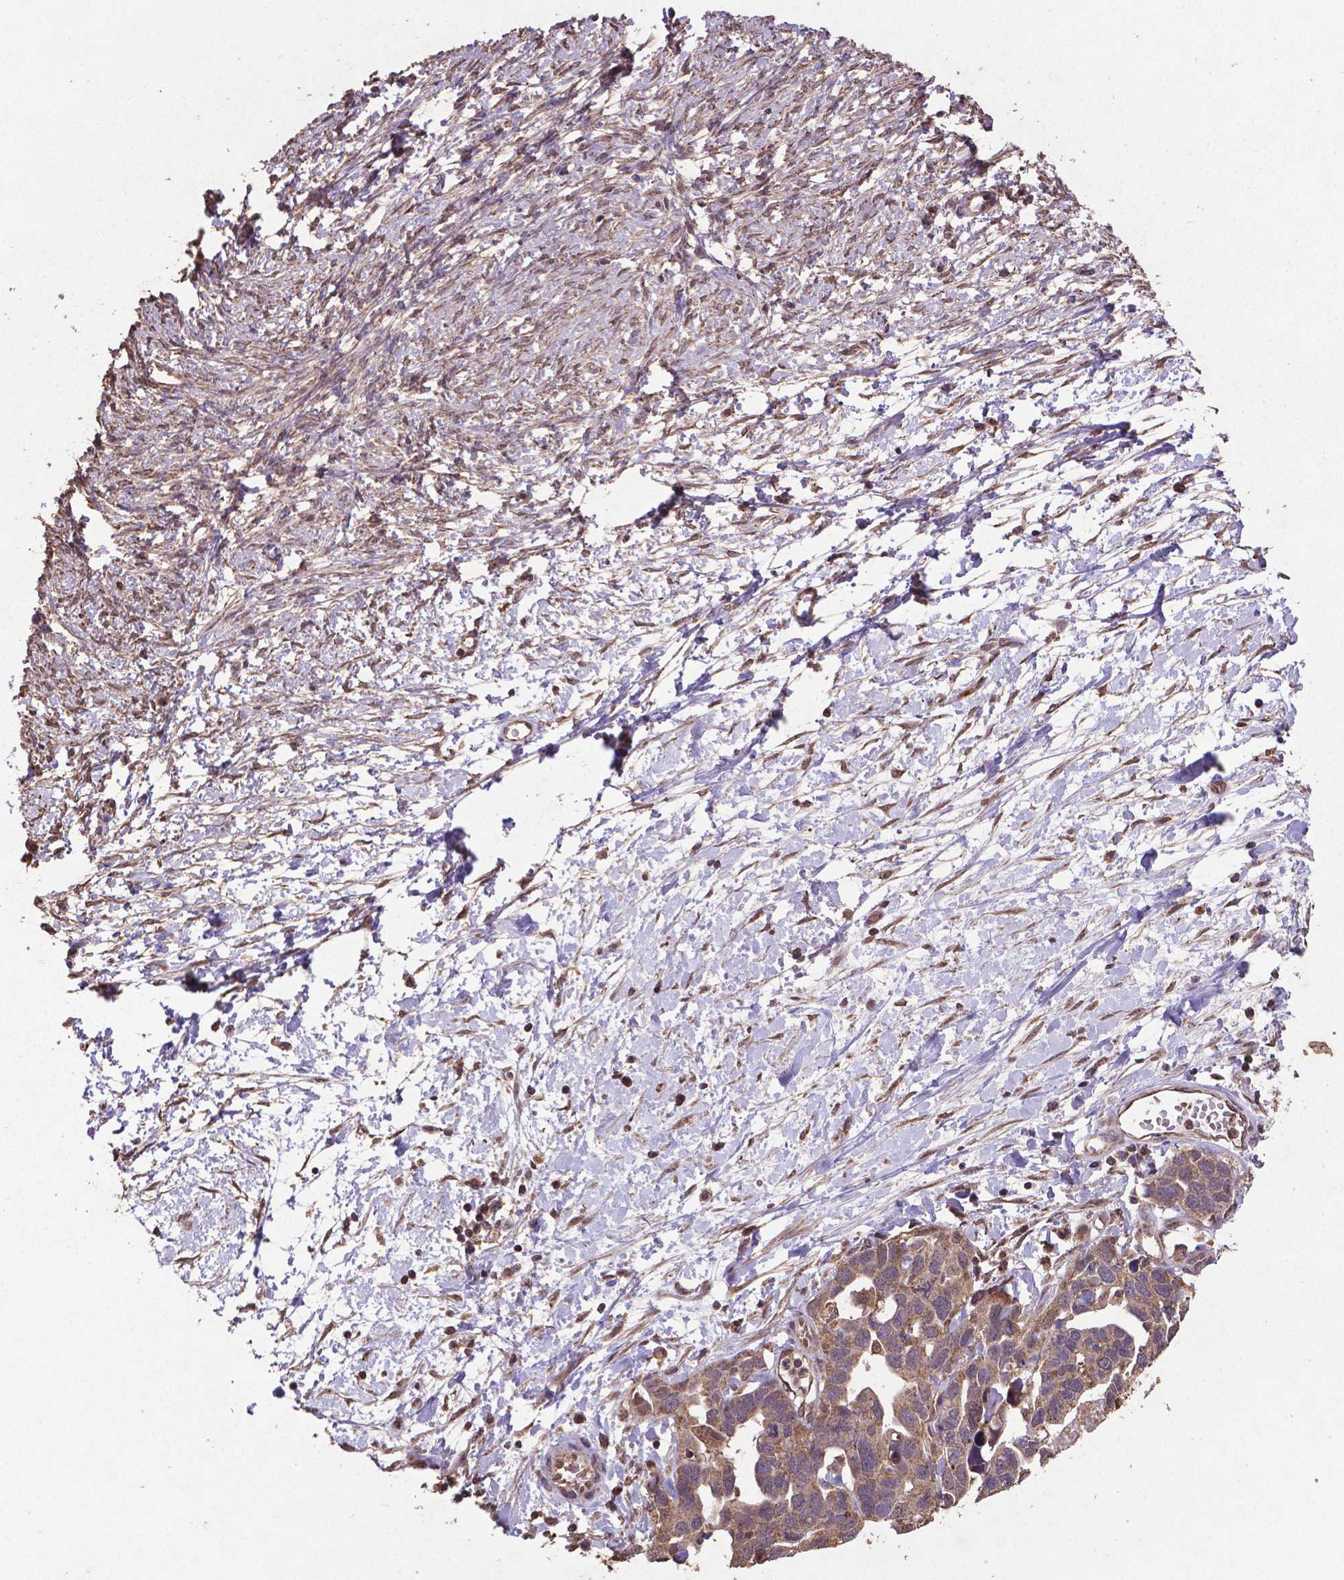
{"staining": {"intensity": "moderate", "quantity": ">75%", "location": "cytoplasmic/membranous"}, "tissue": "ovarian cancer", "cell_type": "Tumor cells", "image_type": "cancer", "snomed": [{"axis": "morphology", "description": "Cystadenocarcinoma, serous, NOS"}, {"axis": "topography", "description": "Ovary"}], "caption": "Brown immunohistochemical staining in human ovarian cancer (serous cystadenocarcinoma) shows moderate cytoplasmic/membranous staining in about >75% of tumor cells.", "gene": "DCAF1", "patient": {"sex": "female", "age": 54}}